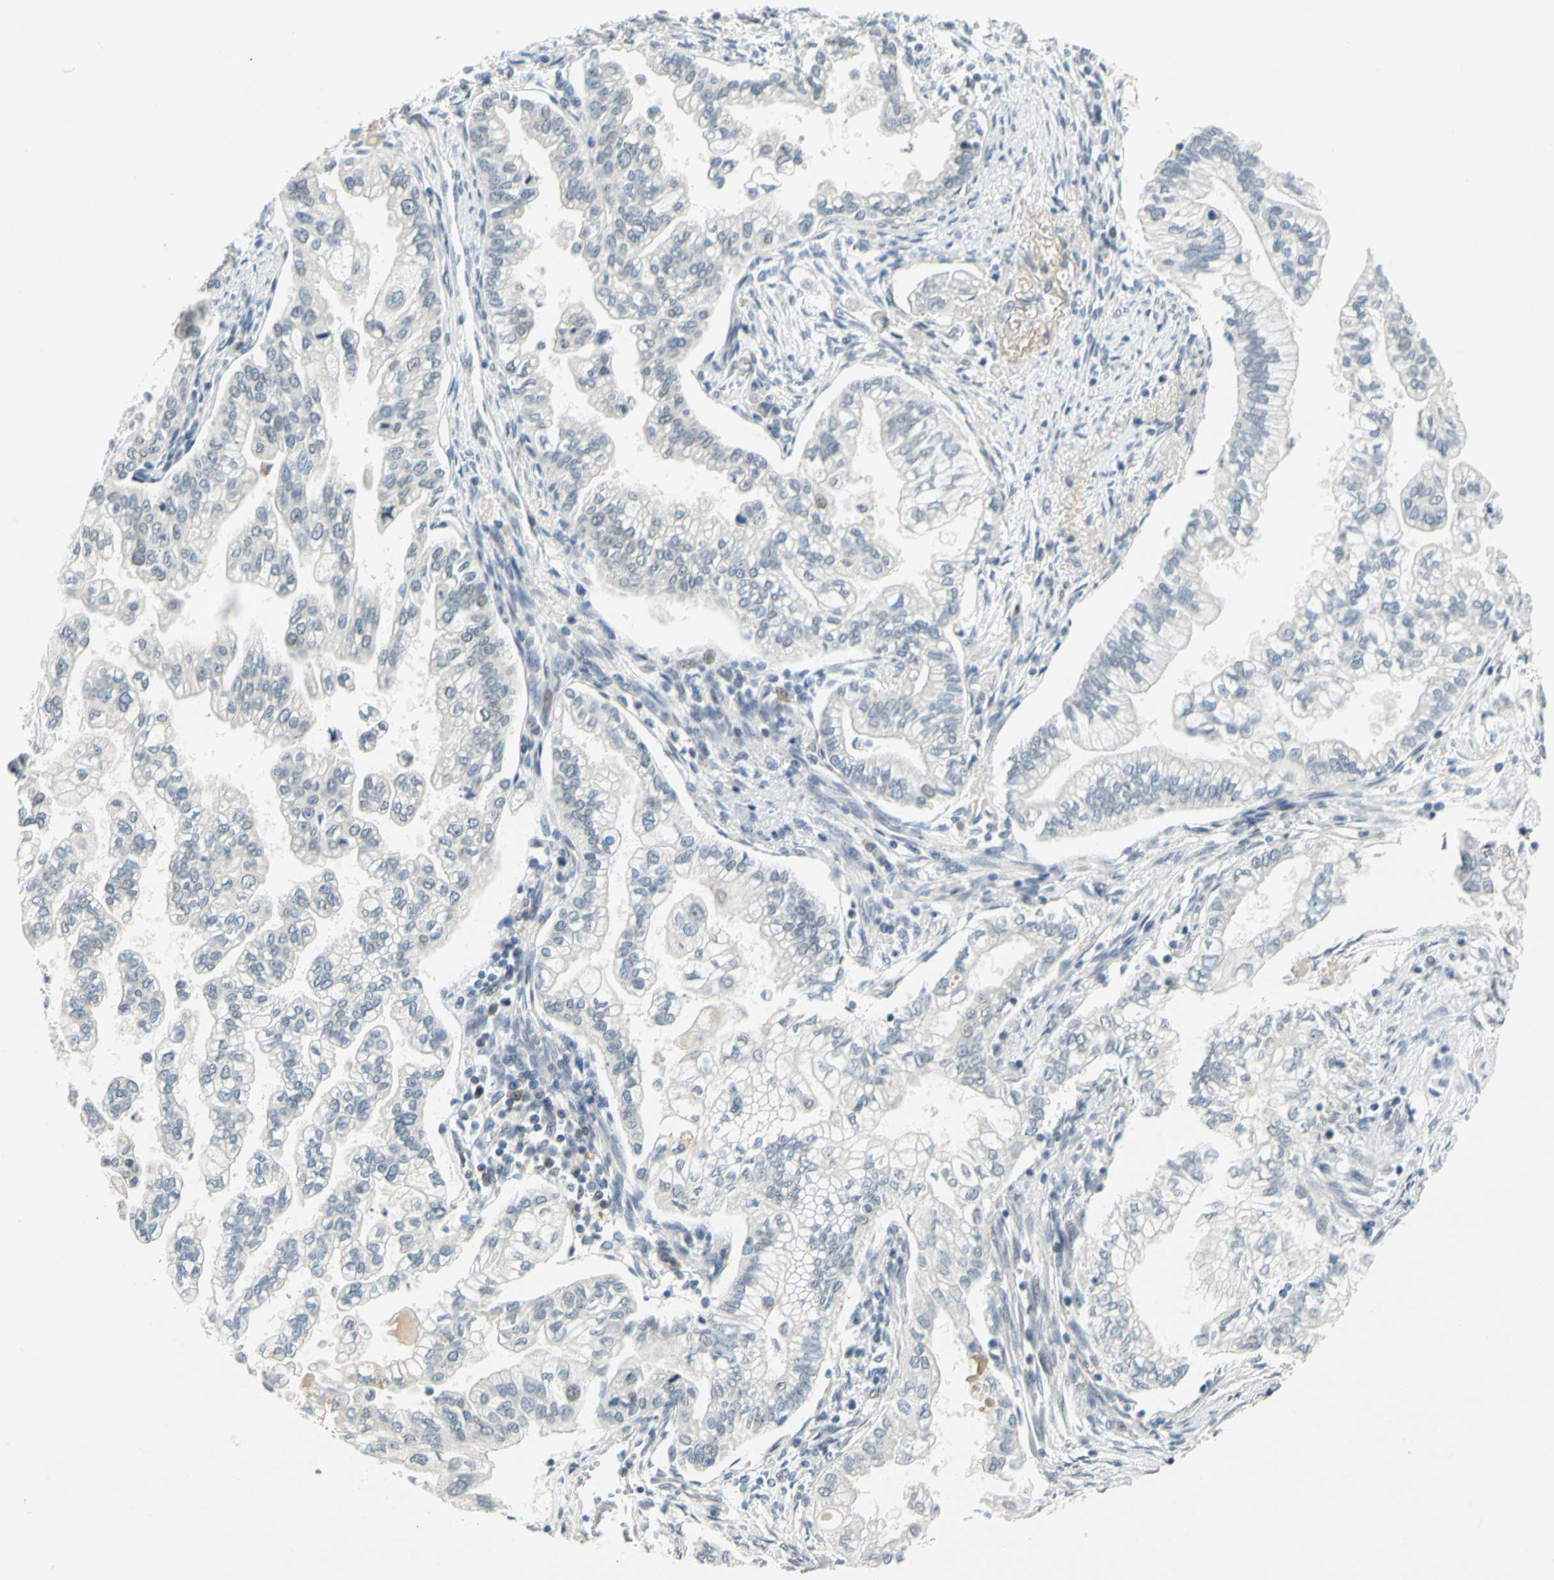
{"staining": {"intensity": "negative", "quantity": "none", "location": "none"}, "tissue": "pancreatic cancer", "cell_type": "Tumor cells", "image_type": "cancer", "snomed": [{"axis": "morphology", "description": "Normal tissue, NOS"}, {"axis": "topography", "description": "Pancreas"}], "caption": "Immunohistochemistry of human pancreatic cancer demonstrates no staining in tumor cells. (DAB (3,3'-diaminobenzidine) IHC visualized using brightfield microscopy, high magnification).", "gene": "POGZ", "patient": {"sex": "male", "age": 42}}